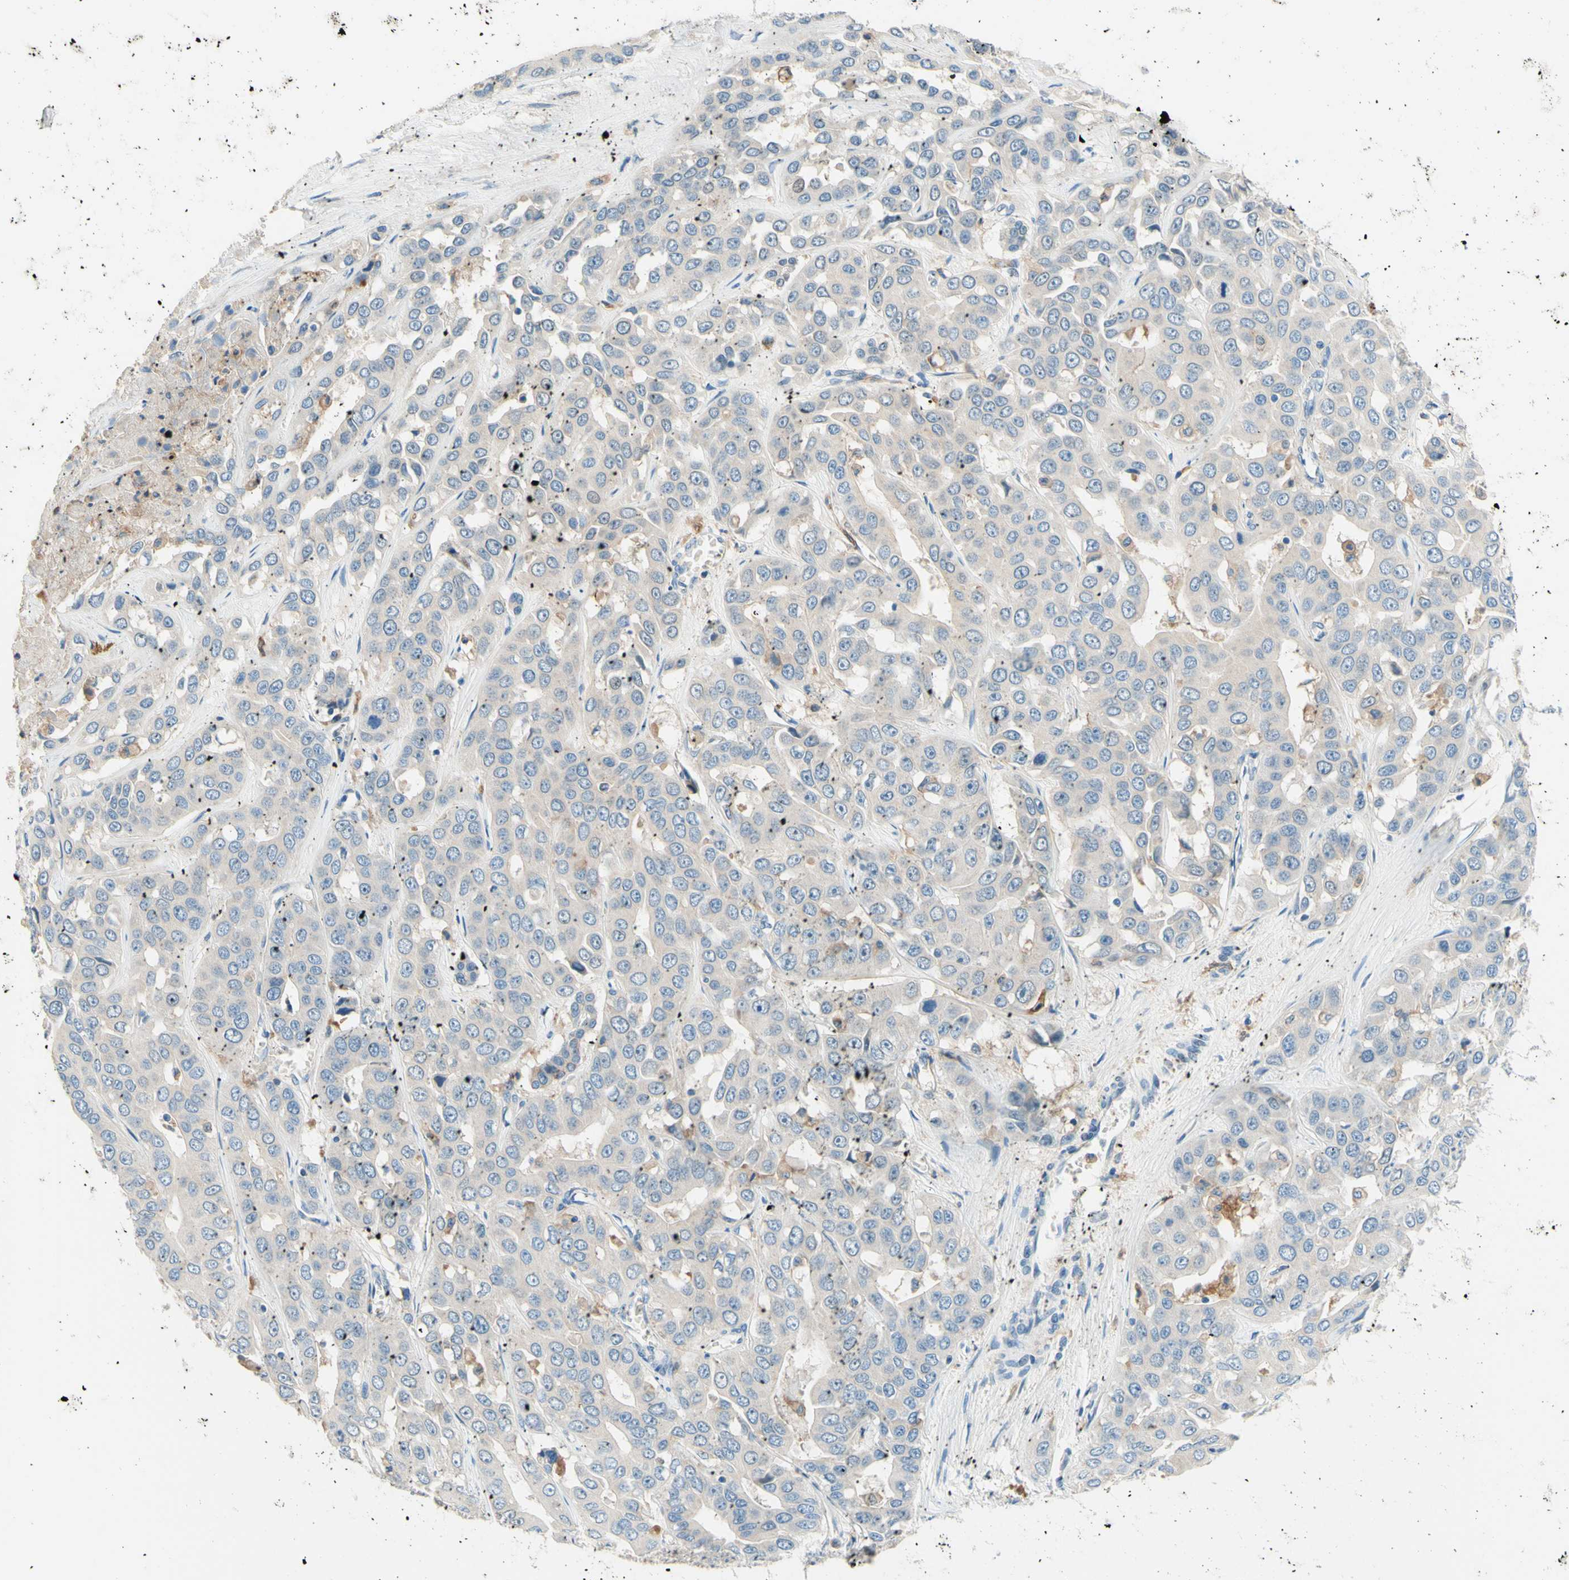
{"staining": {"intensity": "negative", "quantity": "none", "location": "none"}, "tissue": "liver cancer", "cell_type": "Tumor cells", "image_type": "cancer", "snomed": [{"axis": "morphology", "description": "Cholangiocarcinoma"}, {"axis": "topography", "description": "Liver"}], "caption": "High magnification brightfield microscopy of cholangiocarcinoma (liver) stained with DAB (brown) and counterstained with hematoxylin (blue): tumor cells show no significant expression.", "gene": "SIGLEC9", "patient": {"sex": "female", "age": 52}}